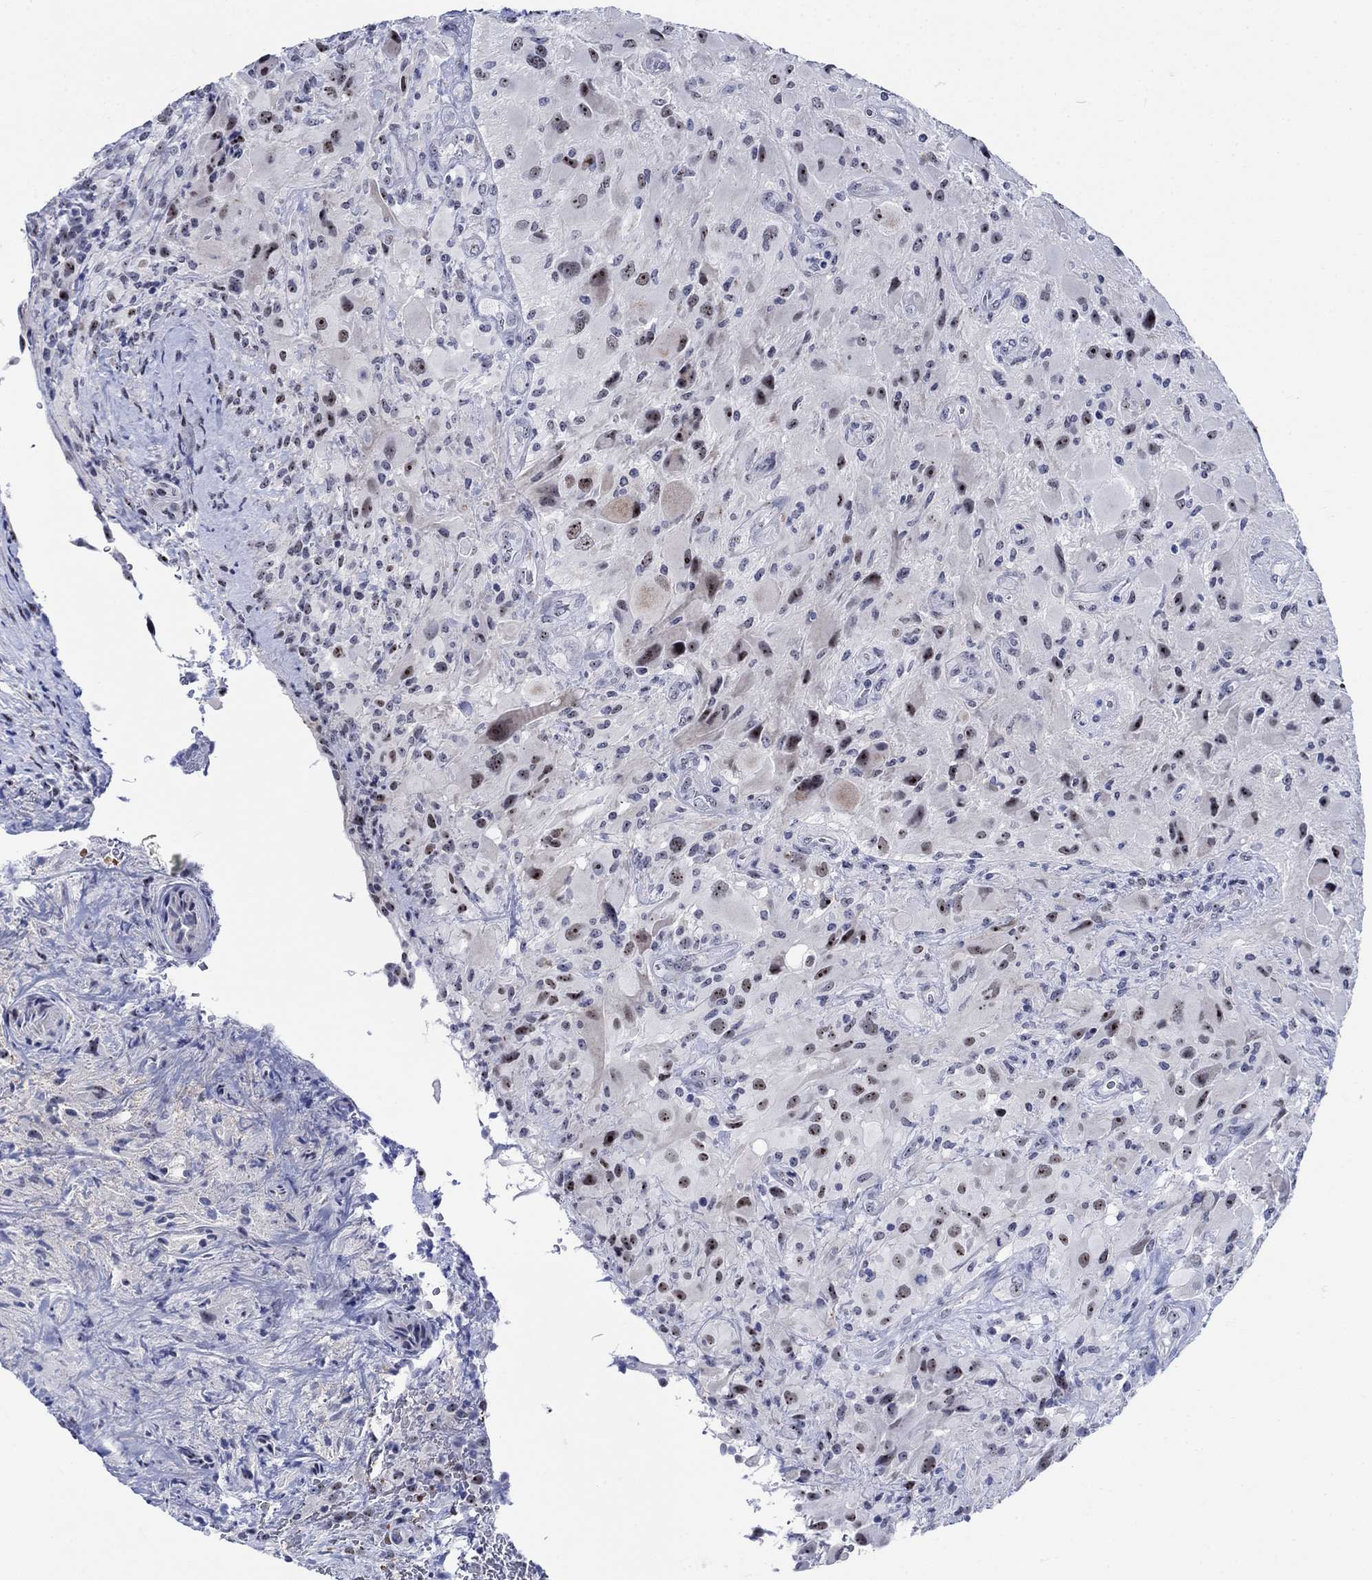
{"staining": {"intensity": "strong", "quantity": "25%-75%", "location": "nuclear"}, "tissue": "glioma", "cell_type": "Tumor cells", "image_type": "cancer", "snomed": [{"axis": "morphology", "description": "Glioma, malignant, High grade"}, {"axis": "topography", "description": "Cerebral cortex"}], "caption": "Malignant high-grade glioma stained with immunohistochemistry (IHC) demonstrates strong nuclear staining in about 25%-75% of tumor cells. The staining was performed using DAB to visualize the protein expression in brown, while the nuclei were stained in blue with hematoxylin (Magnification: 20x).", "gene": "ZNF446", "patient": {"sex": "male", "age": 35}}